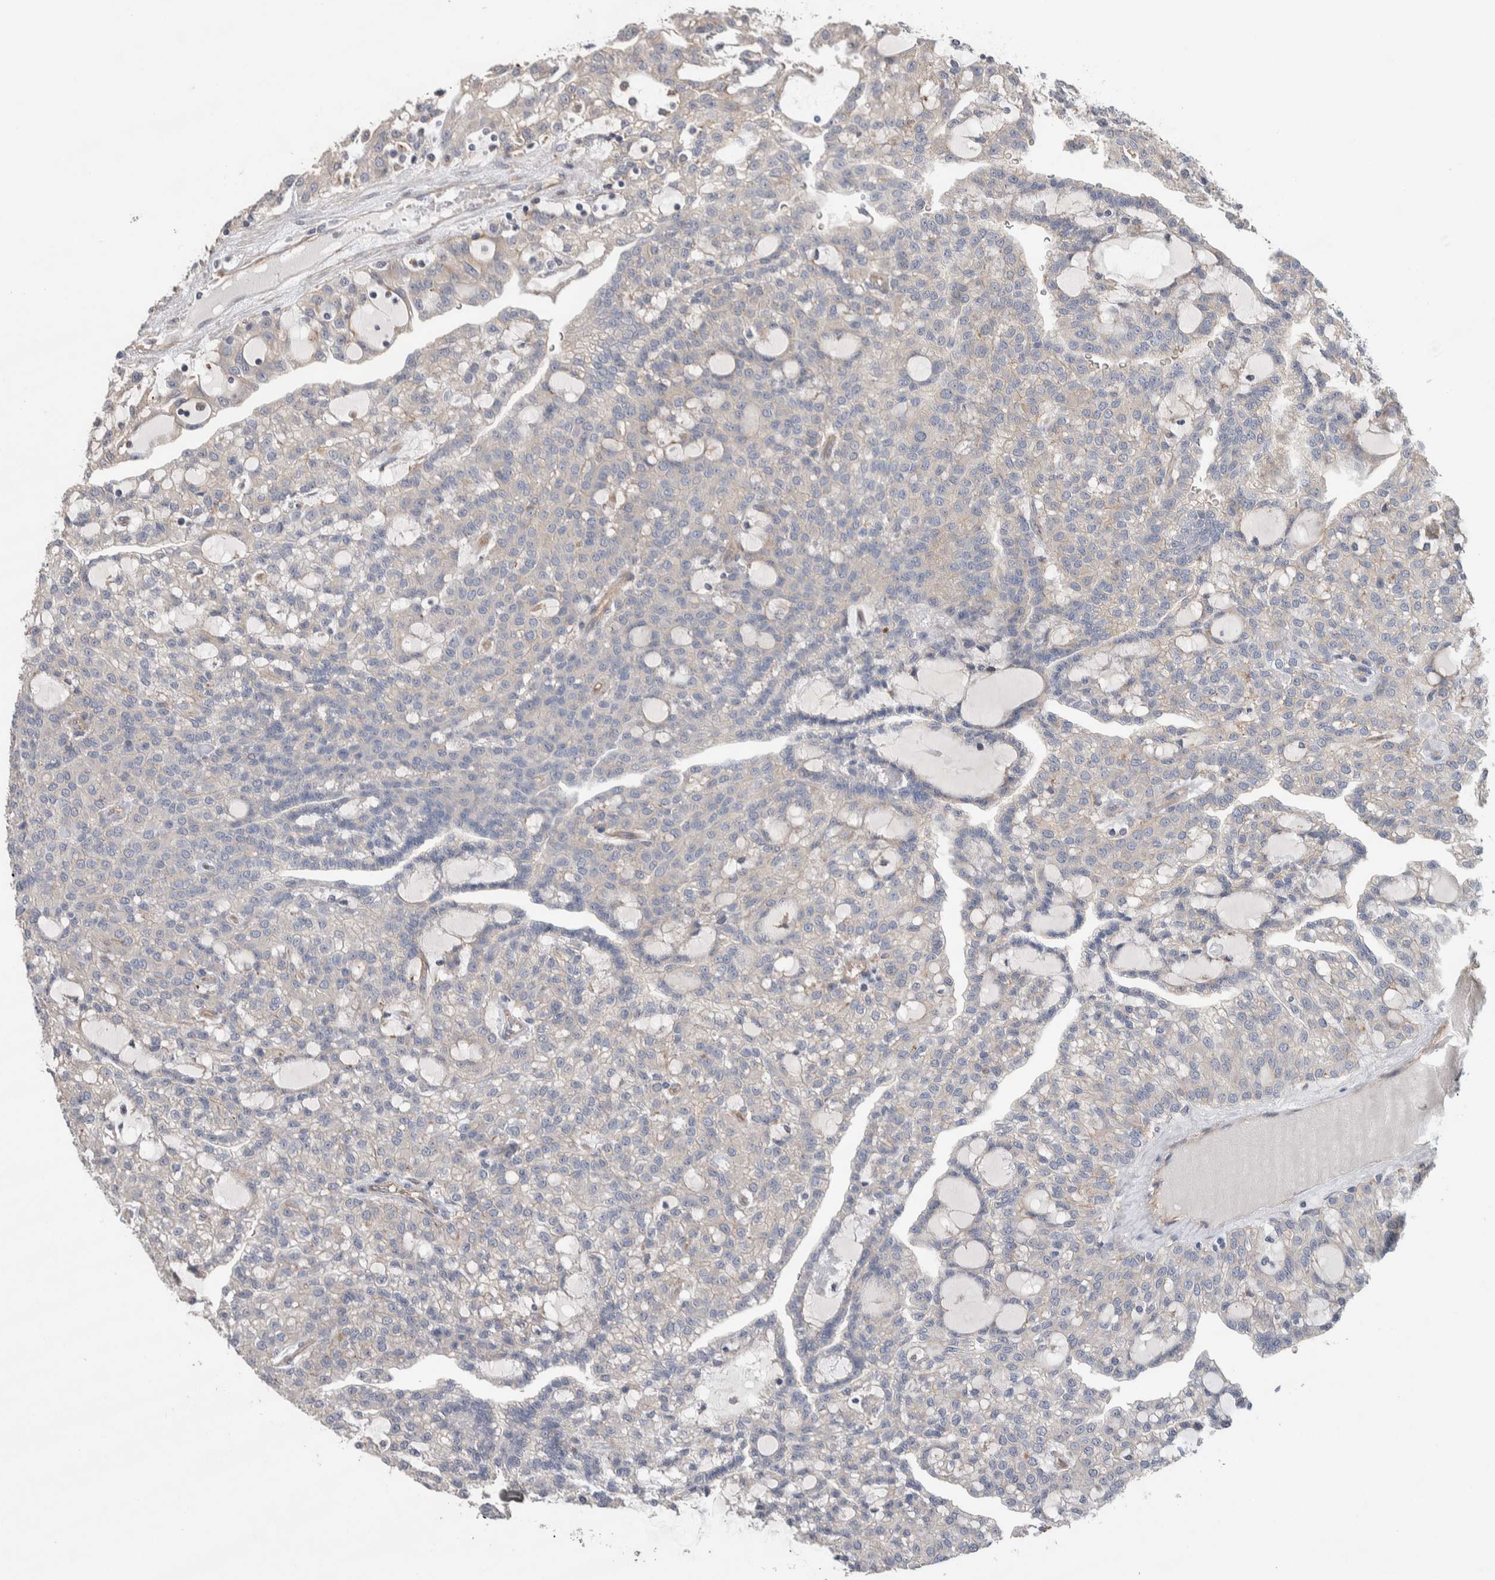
{"staining": {"intensity": "weak", "quantity": "<25%", "location": "cytoplasmic/membranous"}, "tissue": "renal cancer", "cell_type": "Tumor cells", "image_type": "cancer", "snomed": [{"axis": "morphology", "description": "Adenocarcinoma, NOS"}, {"axis": "topography", "description": "Kidney"}], "caption": "The immunohistochemistry micrograph has no significant staining in tumor cells of adenocarcinoma (renal) tissue. The staining is performed using DAB (3,3'-diaminobenzidine) brown chromogen with nuclei counter-stained in using hematoxylin.", "gene": "GCNA", "patient": {"sex": "male", "age": 63}}